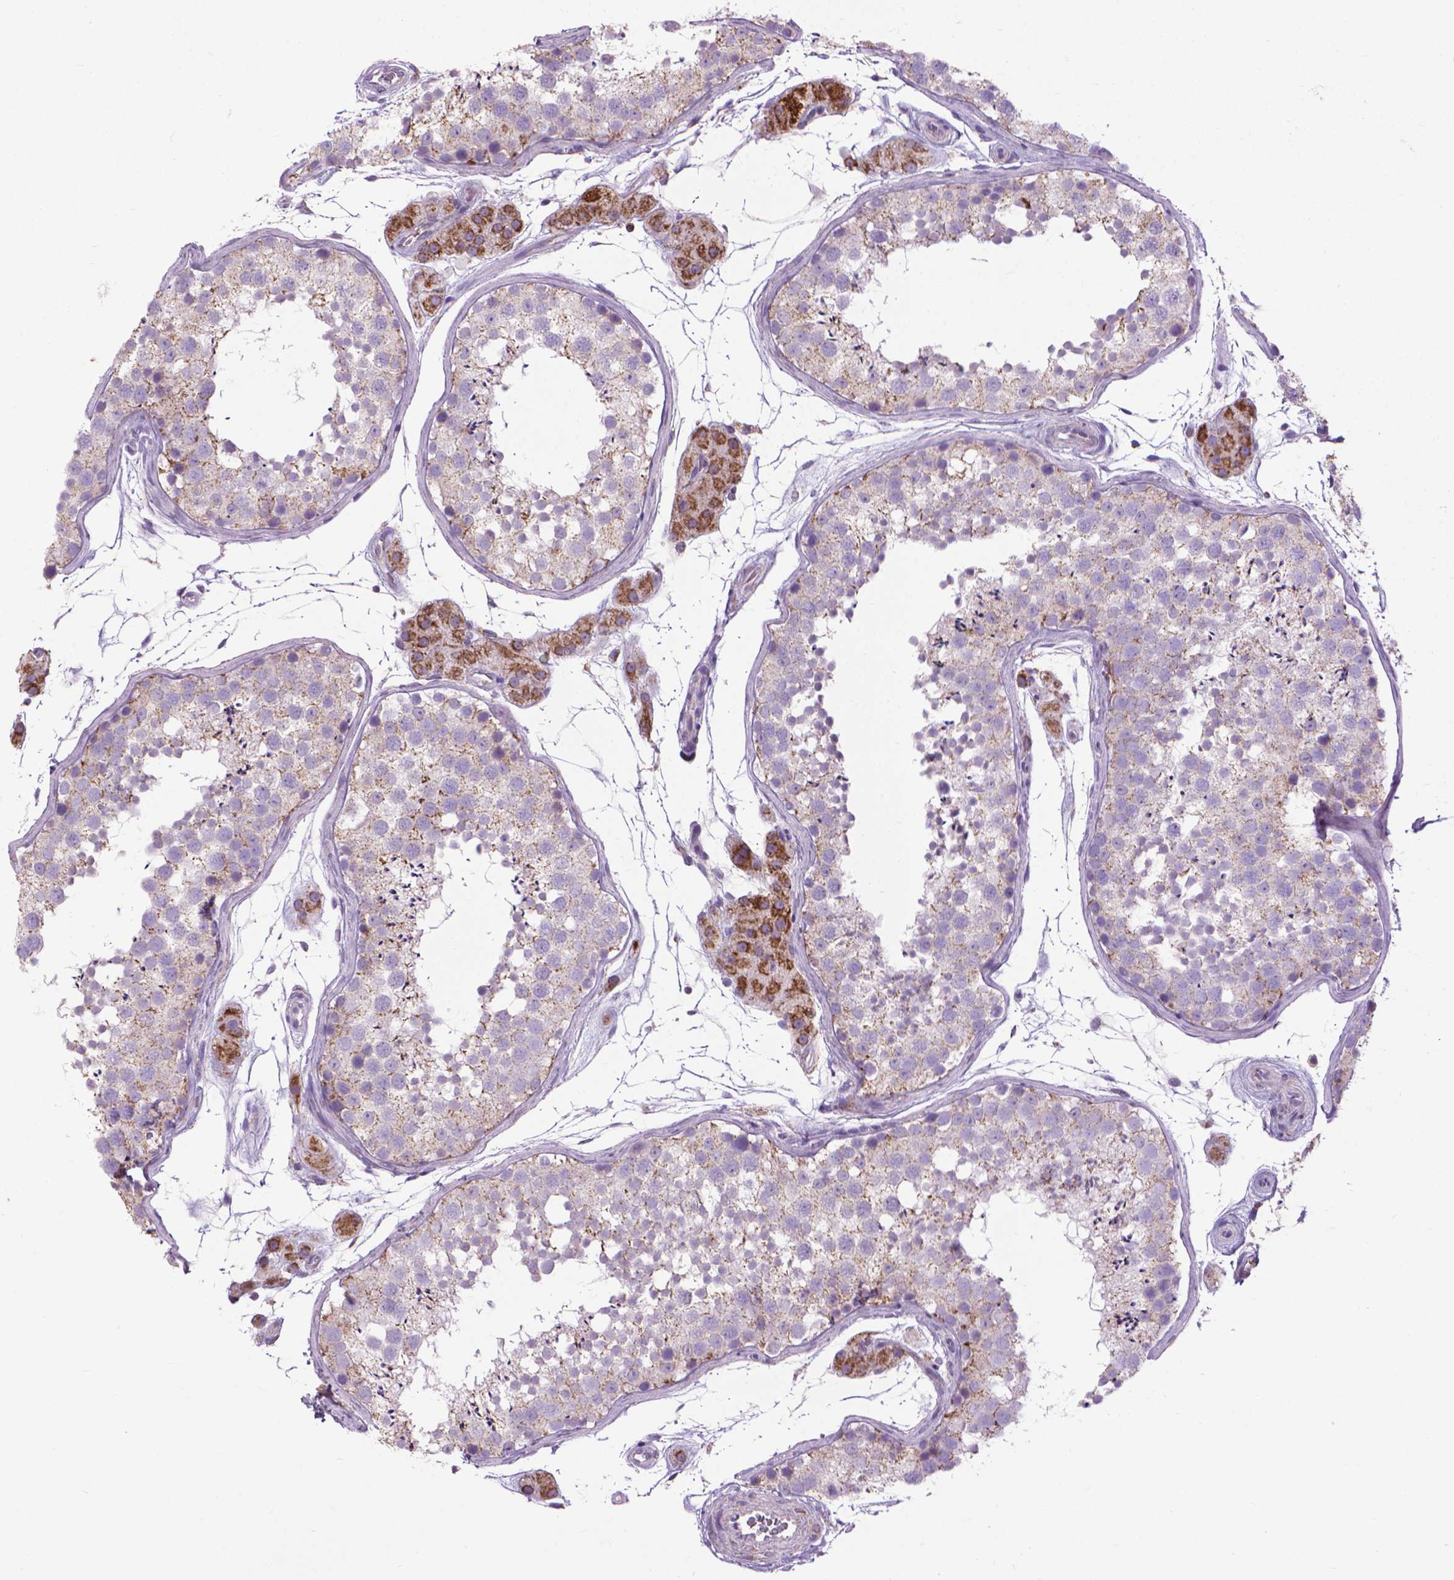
{"staining": {"intensity": "weak", "quantity": "<25%", "location": "cytoplasmic/membranous"}, "tissue": "testis", "cell_type": "Cells in seminiferous ducts", "image_type": "normal", "snomed": [{"axis": "morphology", "description": "Normal tissue, NOS"}, {"axis": "topography", "description": "Testis"}], "caption": "Immunohistochemical staining of normal testis displays no significant positivity in cells in seminiferous ducts. Brightfield microscopy of IHC stained with DAB (brown) and hematoxylin (blue), captured at high magnification.", "gene": "VDAC1", "patient": {"sex": "male", "age": 41}}